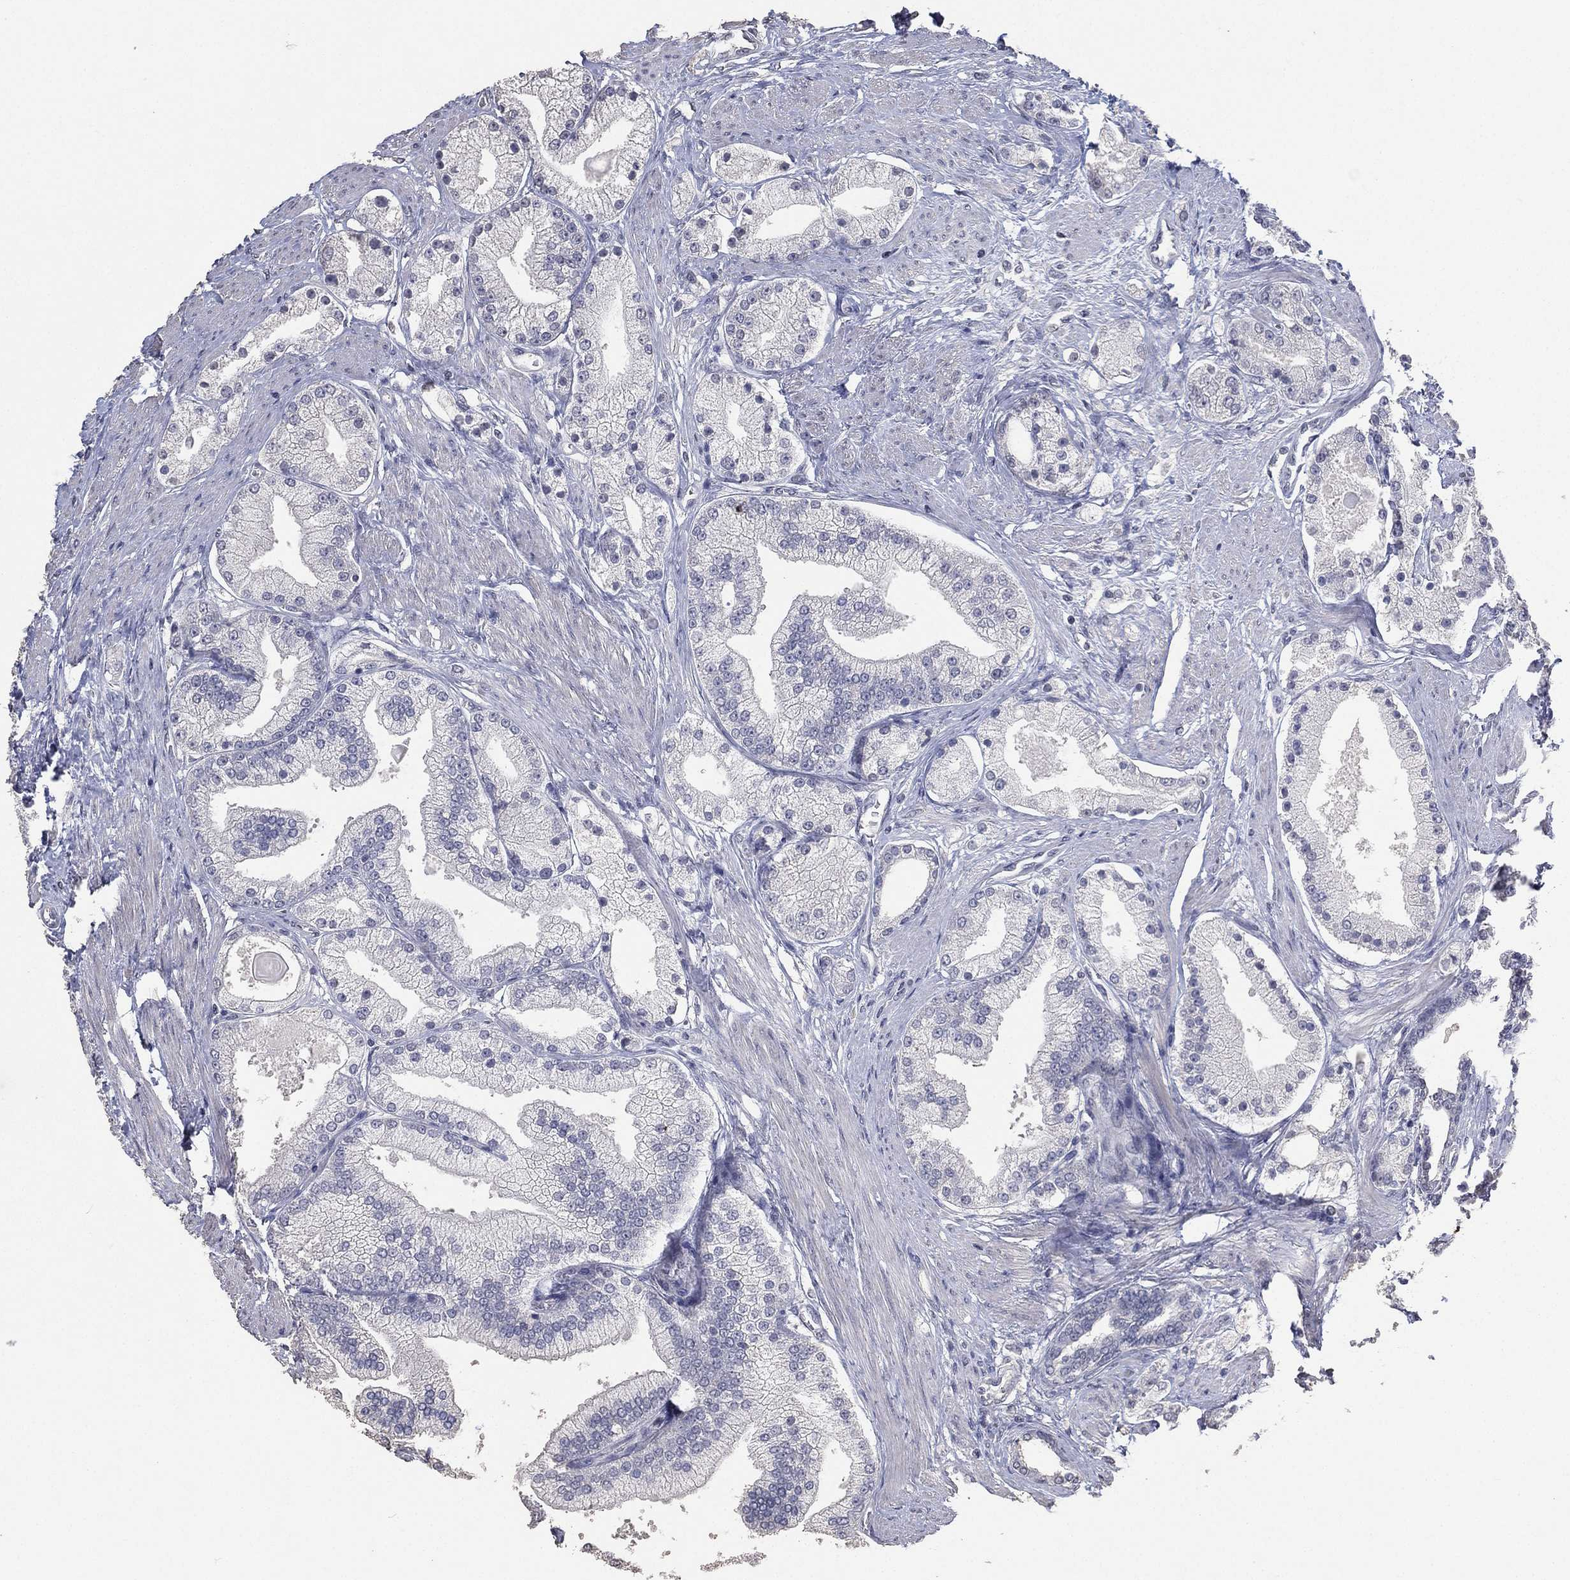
{"staining": {"intensity": "negative", "quantity": "none", "location": "none"}, "tissue": "prostate cancer", "cell_type": "Tumor cells", "image_type": "cancer", "snomed": [{"axis": "morphology", "description": "Adenocarcinoma, NOS"}, {"axis": "topography", "description": "Prostate and seminal vesicle, NOS"}, {"axis": "topography", "description": "Prostate"}], "caption": "Image shows no protein staining in tumor cells of prostate adenocarcinoma tissue.", "gene": "DSG1", "patient": {"sex": "male", "age": 67}}